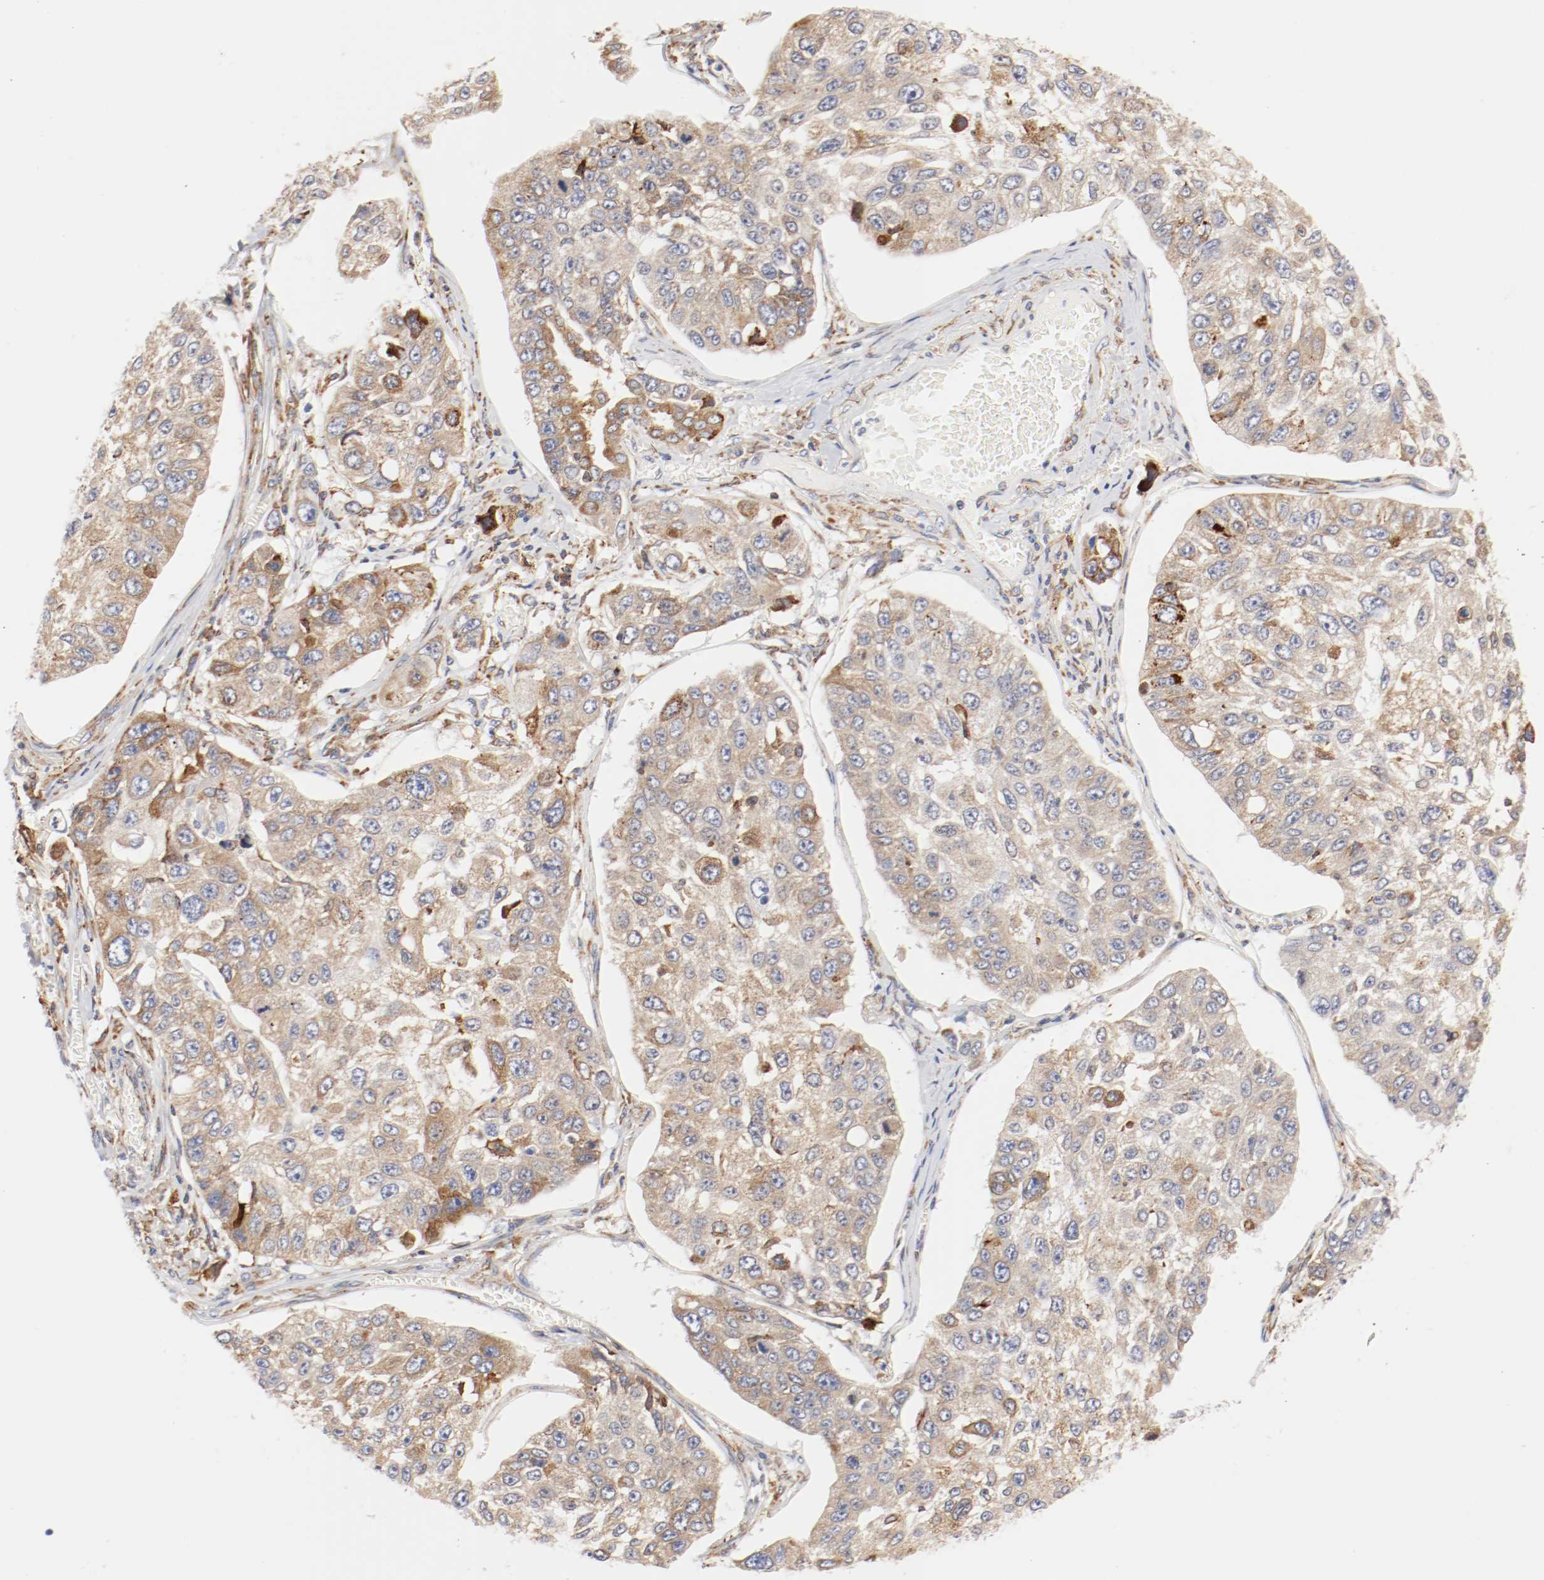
{"staining": {"intensity": "moderate", "quantity": ">75%", "location": "cytoplasmic/membranous"}, "tissue": "lung cancer", "cell_type": "Tumor cells", "image_type": "cancer", "snomed": [{"axis": "morphology", "description": "Squamous cell carcinoma, NOS"}, {"axis": "topography", "description": "Lung"}], "caption": "Protein staining of lung squamous cell carcinoma tissue demonstrates moderate cytoplasmic/membranous expression in approximately >75% of tumor cells.", "gene": "PDPK1", "patient": {"sex": "male", "age": 71}}